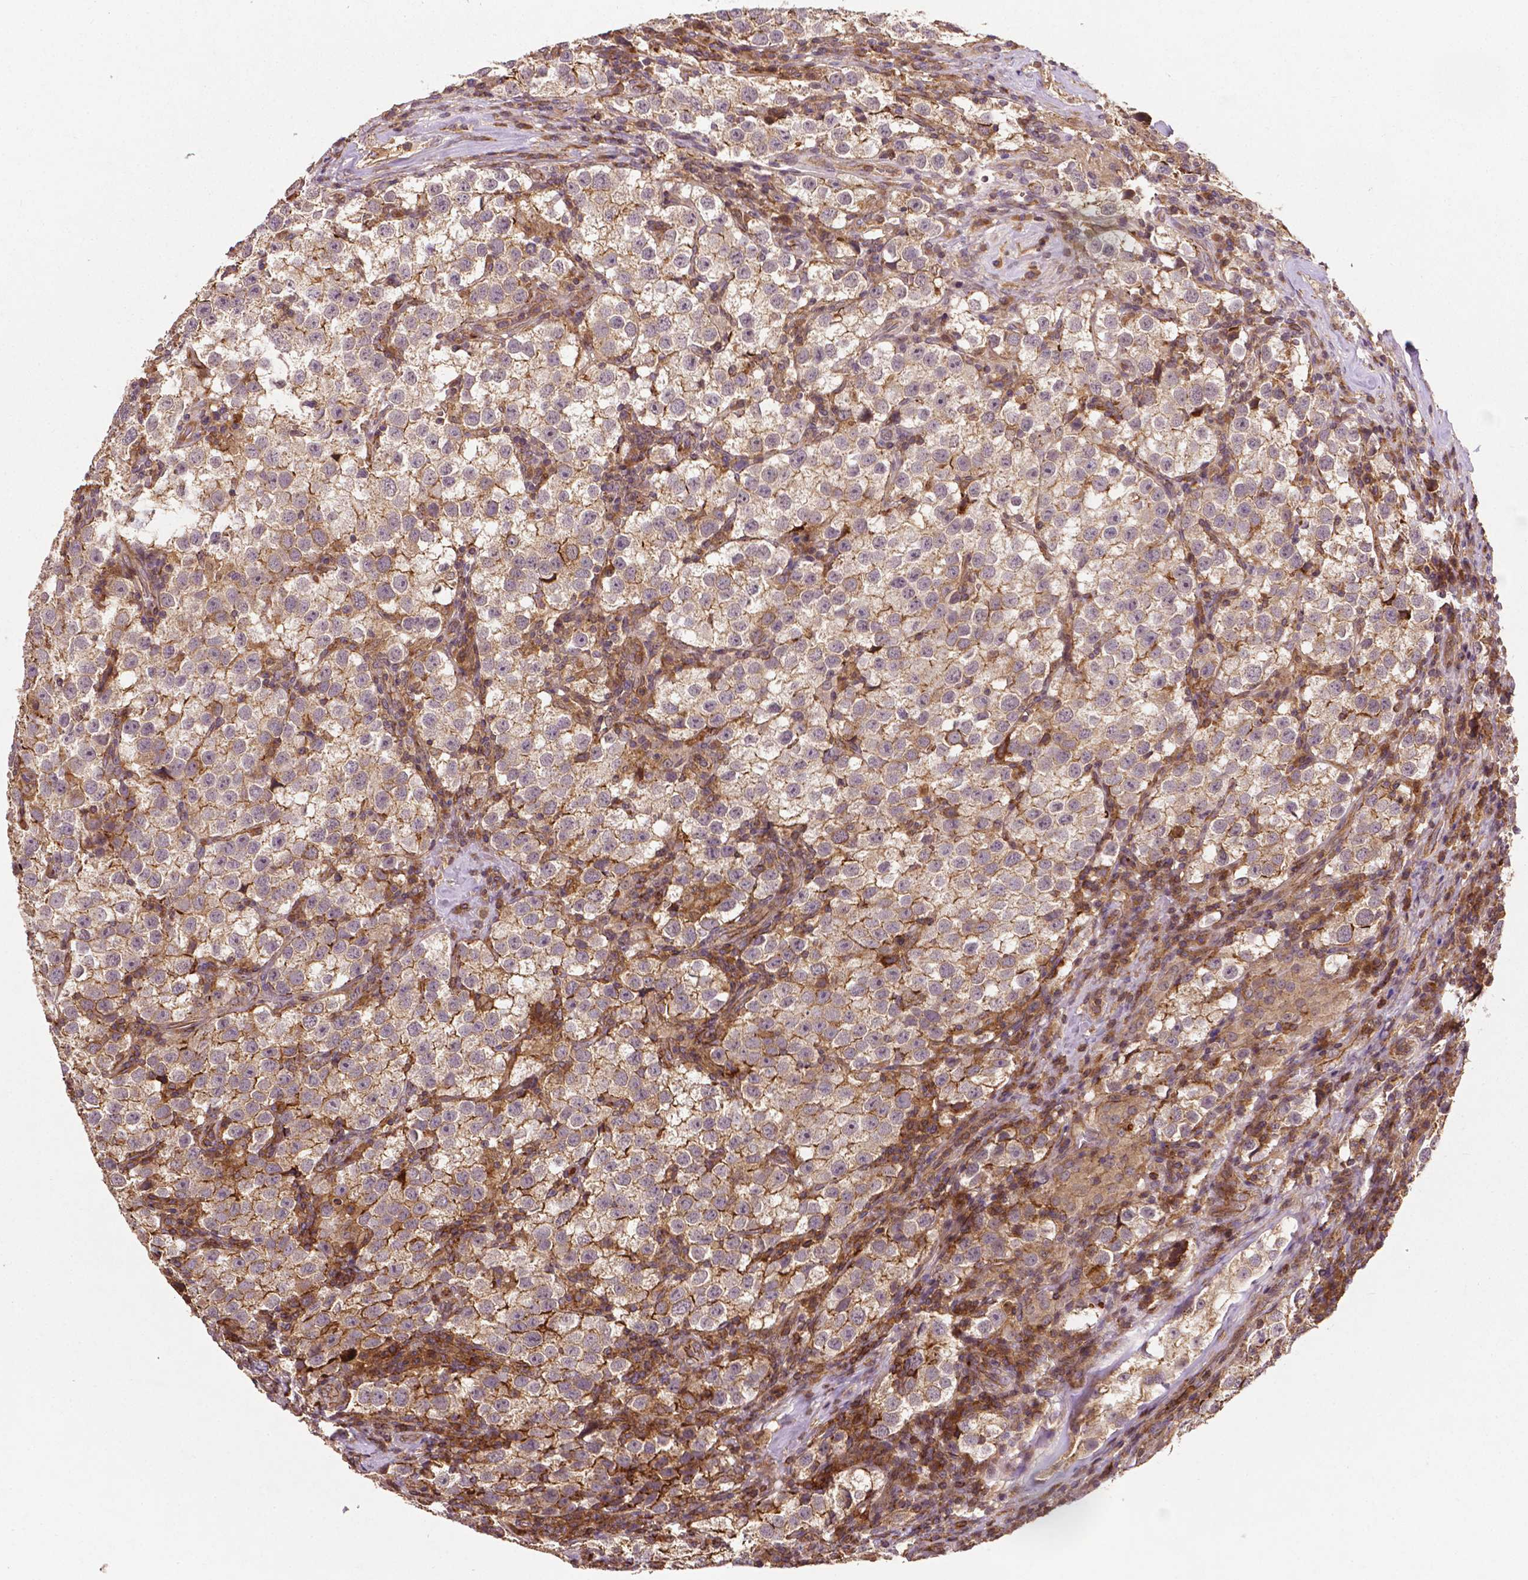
{"staining": {"intensity": "weak", "quantity": "25%-75%", "location": "cytoplasmic/membranous"}, "tissue": "testis cancer", "cell_type": "Tumor cells", "image_type": "cancer", "snomed": [{"axis": "morphology", "description": "Seminoma, NOS"}, {"axis": "topography", "description": "Testis"}], "caption": "Human seminoma (testis) stained with a brown dye displays weak cytoplasmic/membranous positive staining in approximately 25%-75% of tumor cells.", "gene": "ZMYND19", "patient": {"sex": "male", "age": 37}}